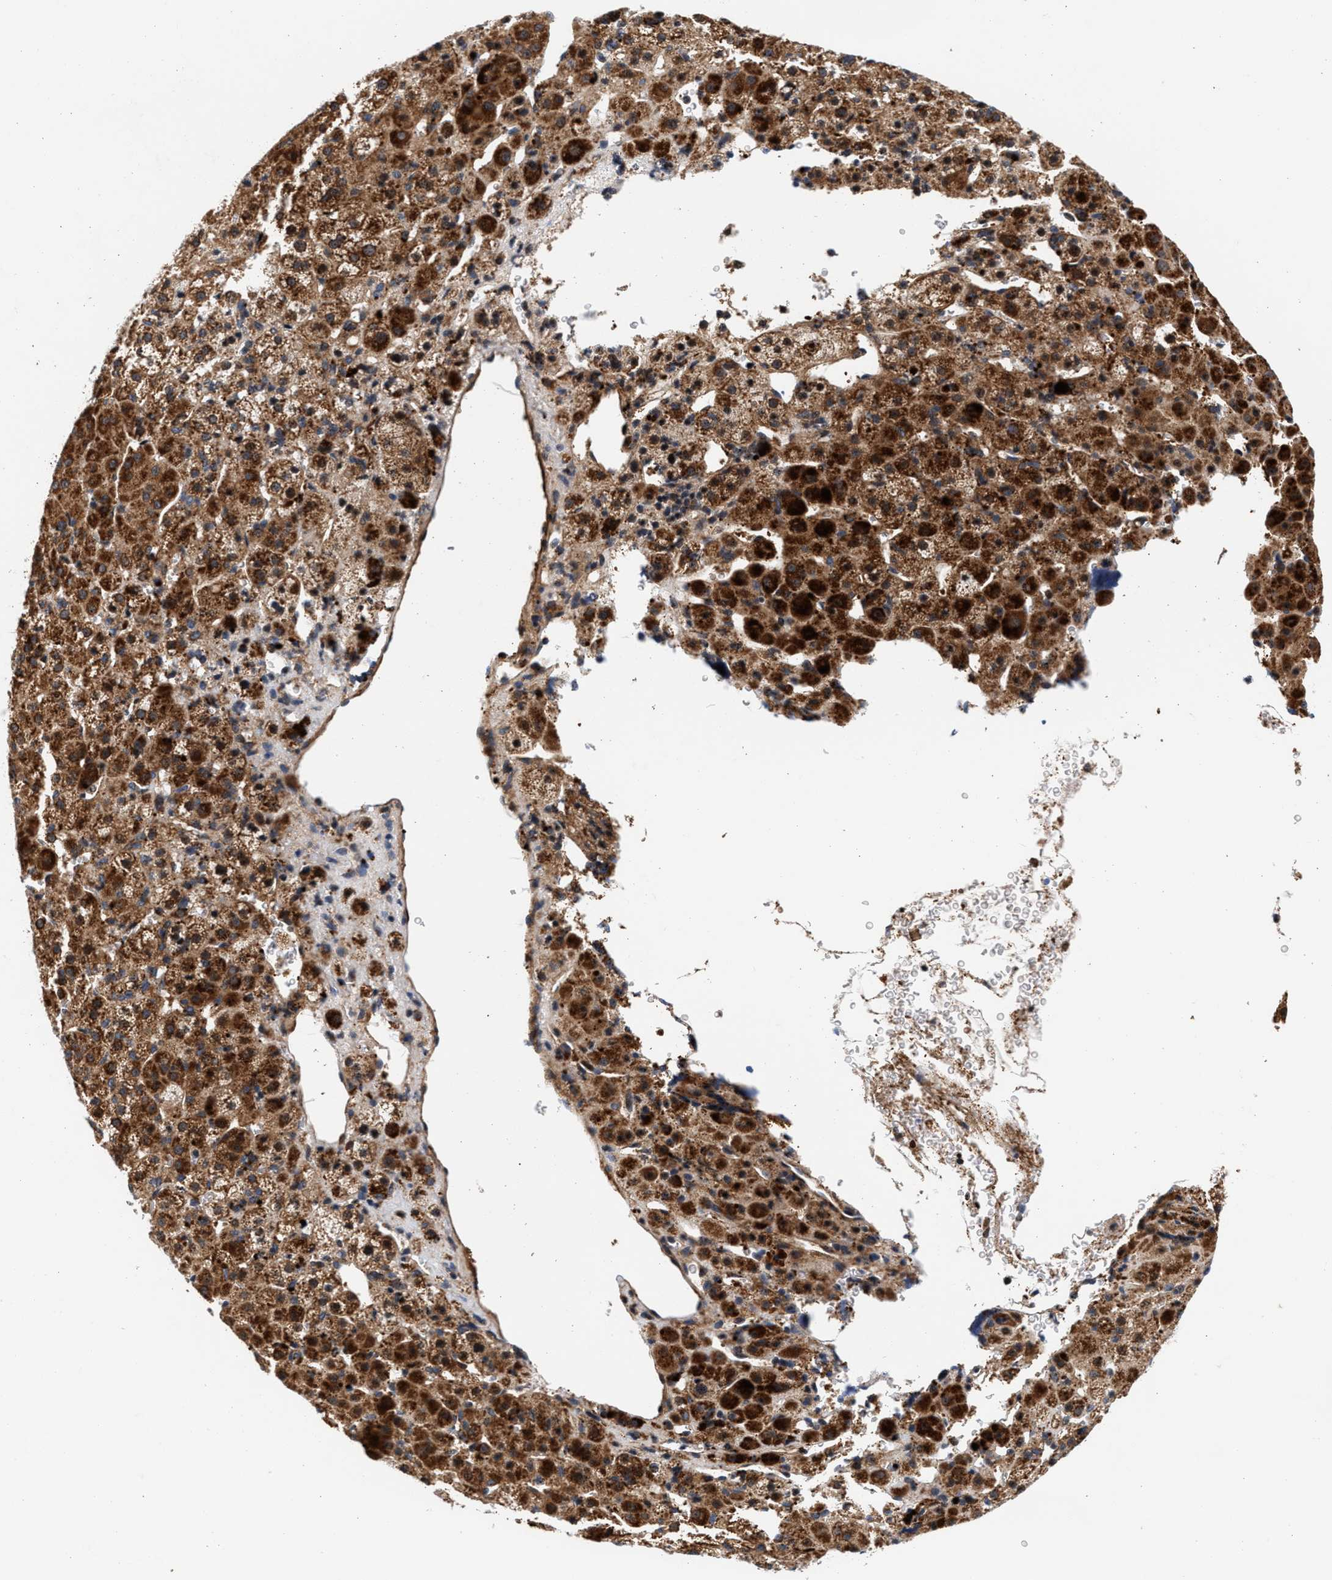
{"staining": {"intensity": "strong", "quantity": ">75%", "location": "cytoplasmic/membranous"}, "tissue": "adrenal gland", "cell_type": "Glandular cells", "image_type": "normal", "snomed": [{"axis": "morphology", "description": "Normal tissue, NOS"}, {"axis": "topography", "description": "Adrenal gland"}], "caption": "A brown stain labels strong cytoplasmic/membranous staining of a protein in glandular cells of unremarkable human adrenal gland. The protein of interest is shown in brown color, while the nuclei are stained blue.", "gene": "SGK1", "patient": {"sex": "female", "age": 57}}